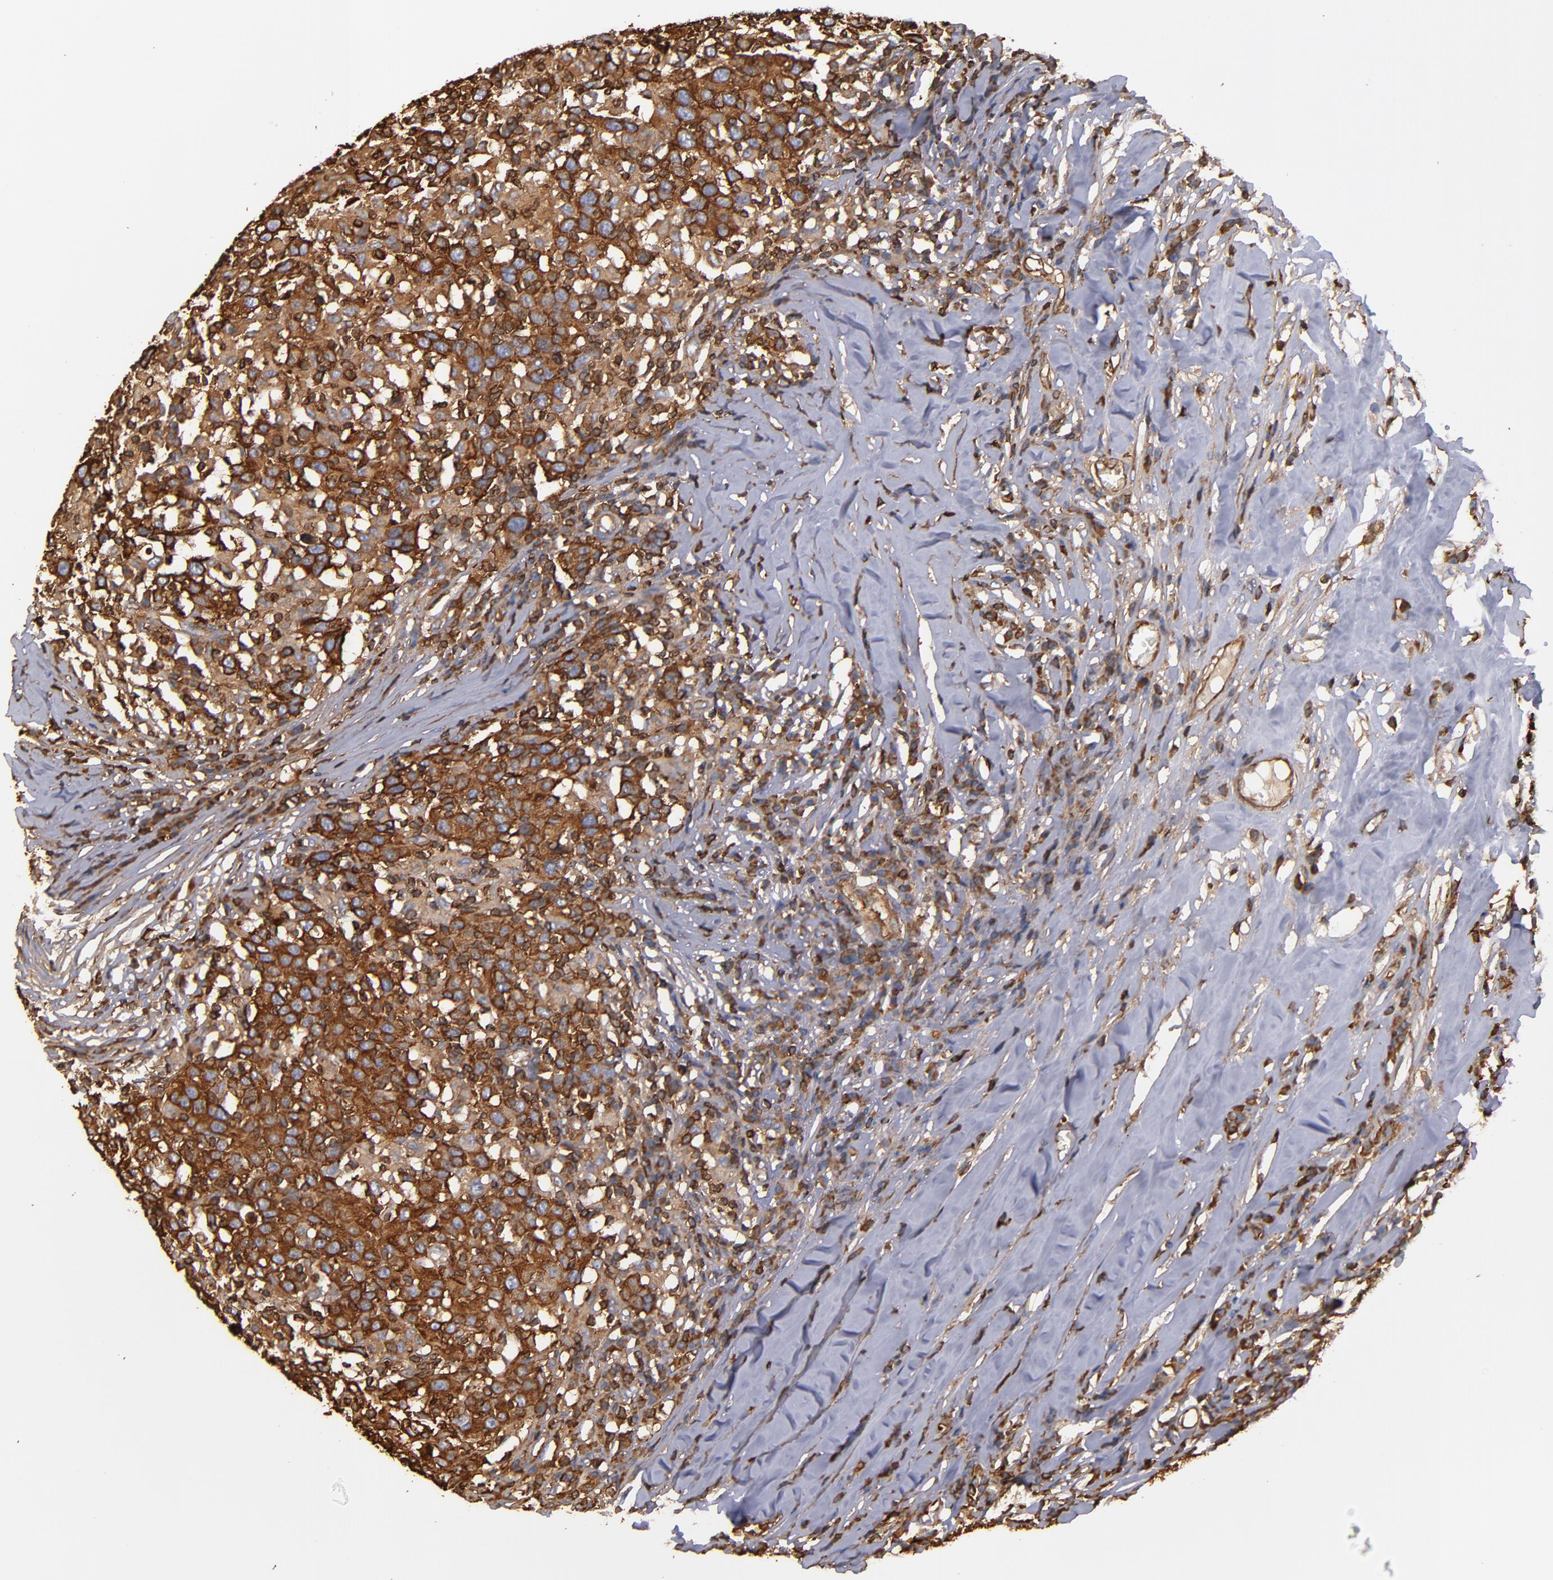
{"staining": {"intensity": "strong", "quantity": ">75%", "location": "cytoplasmic/membranous"}, "tissue": "head and neck cancer", "cell_type": "Tumor cells", "image_type": "cancer", "snomed": [{"axis": "morphology", "description": "Adenocarcinoma, NOS"}, {"axis": "topography", "description": "Salivary gland"}, {"axis": "topography", "description": "Head-Neck"}], "caption": "Strong cytoplasmic/membranous positivity for a protein is seen in about >75% of tumor cells of head and neck cancer (adenocarcinoma) using immunohistochemistry.", "gene": "ACTN4", "patient": {"sex": "female", "age": 65}}